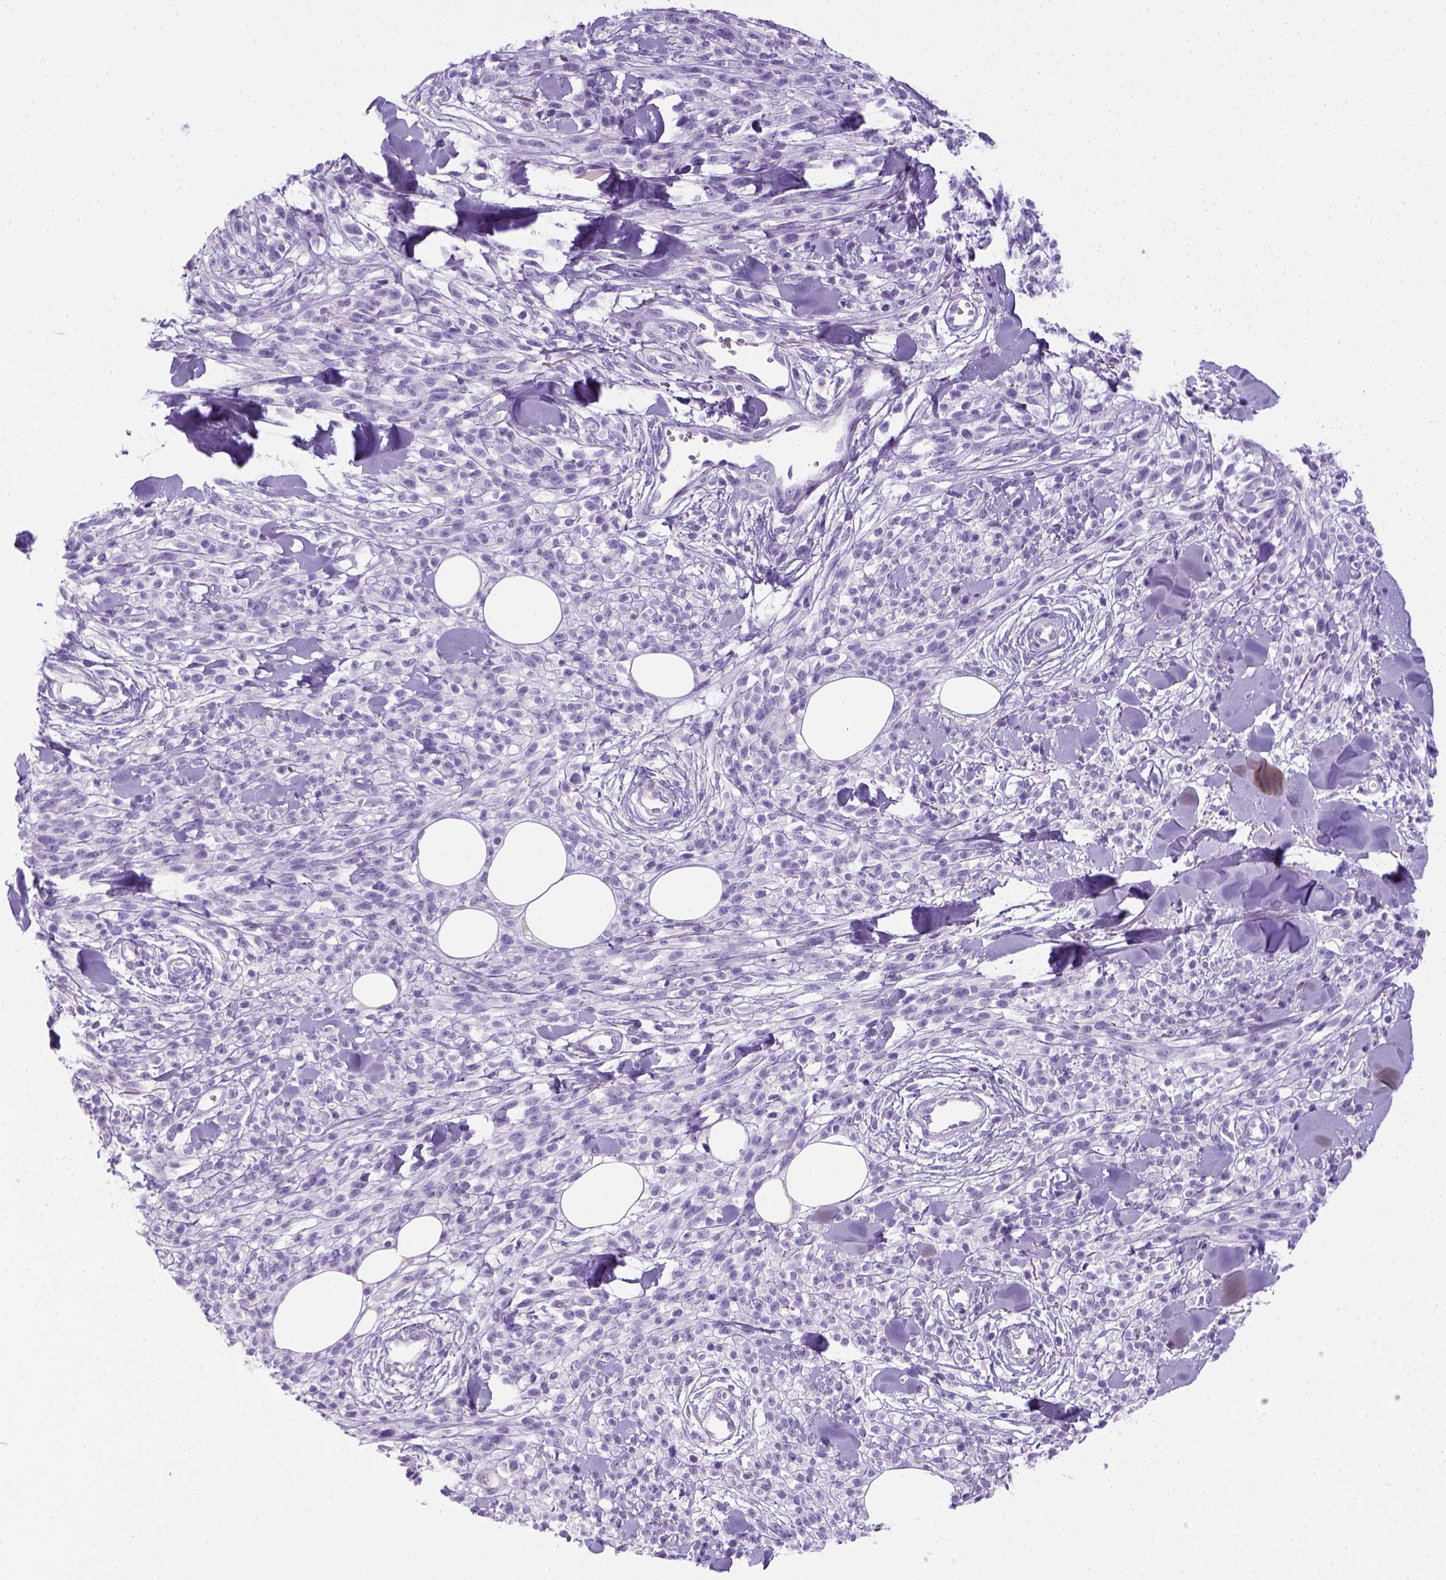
{"staining": {"intensity": "negative", "quantity": "none", "location": "none"}, "tissue": "melanoma", "cell_type": "Tumor cells", "image_type": "cancer", "snomed": [{"axis": "morphology", "description": "Malignant melanoma, NOS"}, {"axis": "topography", "description": "Skin"}, {"axis": "topography", "description": "Skin of trunk"}], "caption": "This is an immunohistochemistry (IHC) image of human melanoma. There is no staining in tumor cells.", "gene": "KRT71", "patient": {"sex": "male", "age": 74}}